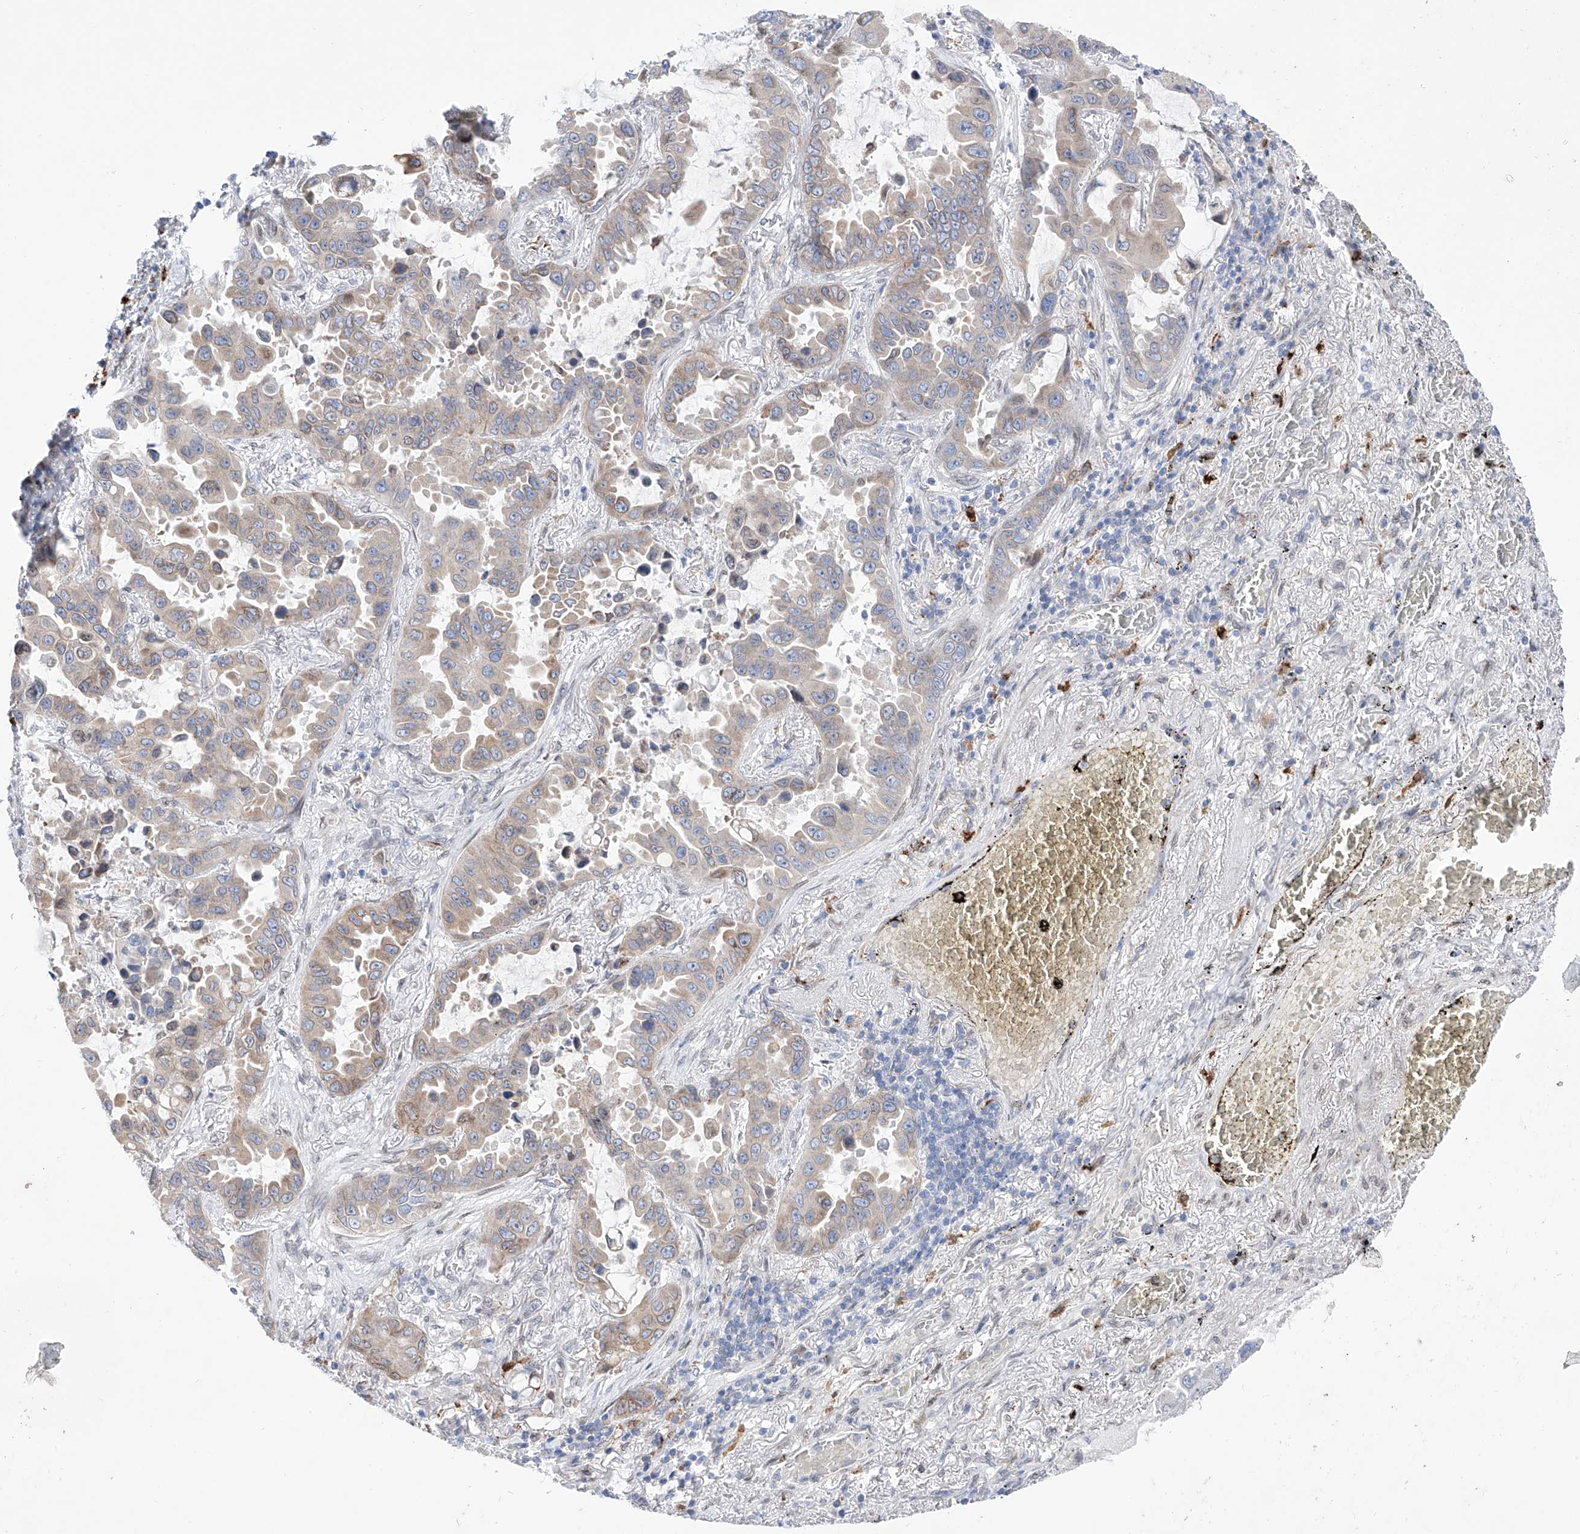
{"staining": {"intensity": "negative", "quantity": "none", "location": "none"}, "tissue": "lung cancer", "cell_type": "Tumor cells", "image_type": "cancer", "snomed": [{"axis": "morphology", "description": "Adenocarcinoma, NOS"}, {"axis": "topography", "description": "Lung"}], "caption": "DAB immunohistochemical staining of human lung adenocarcinoma demonstrates no significant positivity in tumor cells.", "gene": "LCLAT1", "patient": {"sex": "male", "age": 64}}